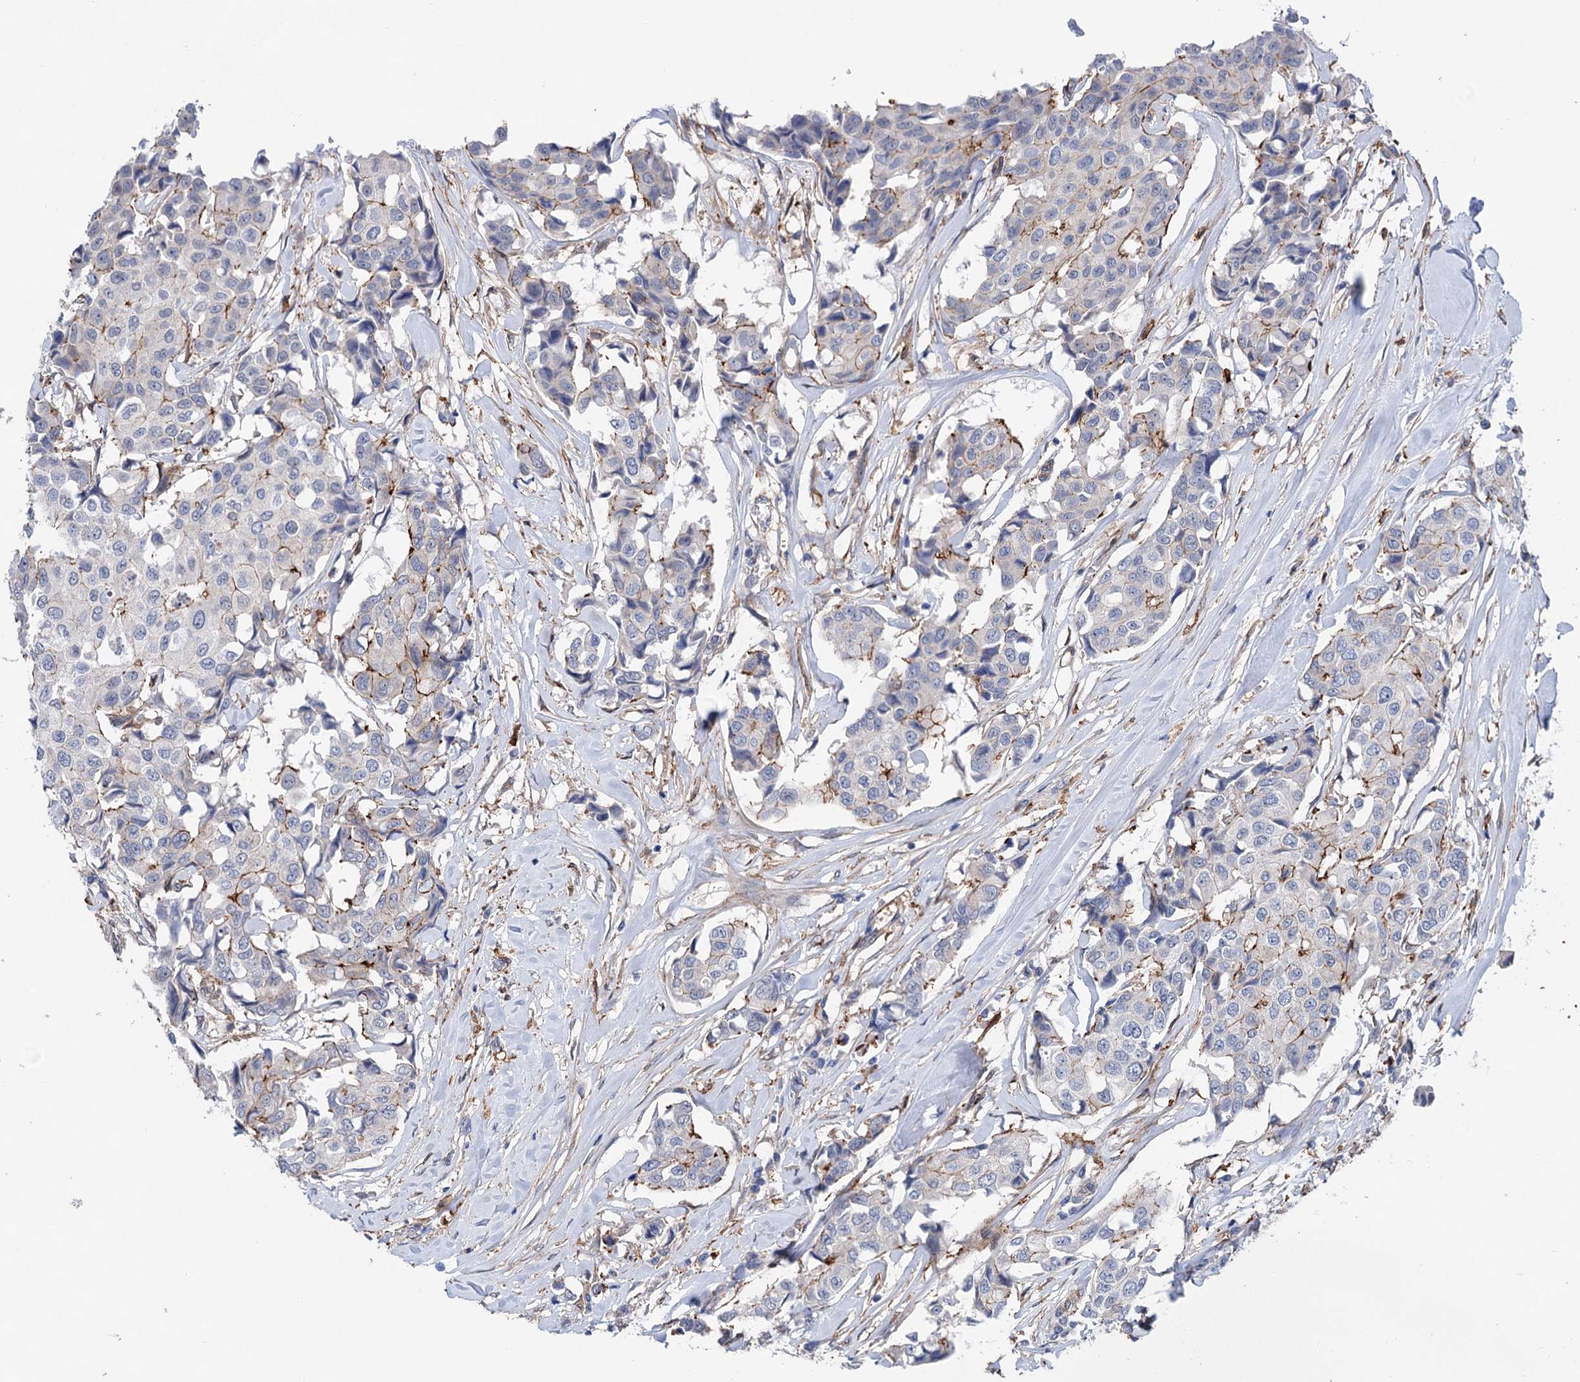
{"staining": {"intensity": "moderate", "quantity": "<25%", "location": "cytoplasmic/membranous"}, "tissue": "breast cancer", "cell_type": "Tumor cells", "image_type": "cancer", "snomed": [{"axis": "morphology", "description": "Duct carcinoma"}, {"axis": "topography", "description": "Breast"}], "caption": "Protein expression analysis of breast cancer demonstrates moderate cytoplasmic/membranous positivity in approximately <25% of tumor cells.", "gene": "TMTC3", "patient": {"sex": "female", "age": 80}}